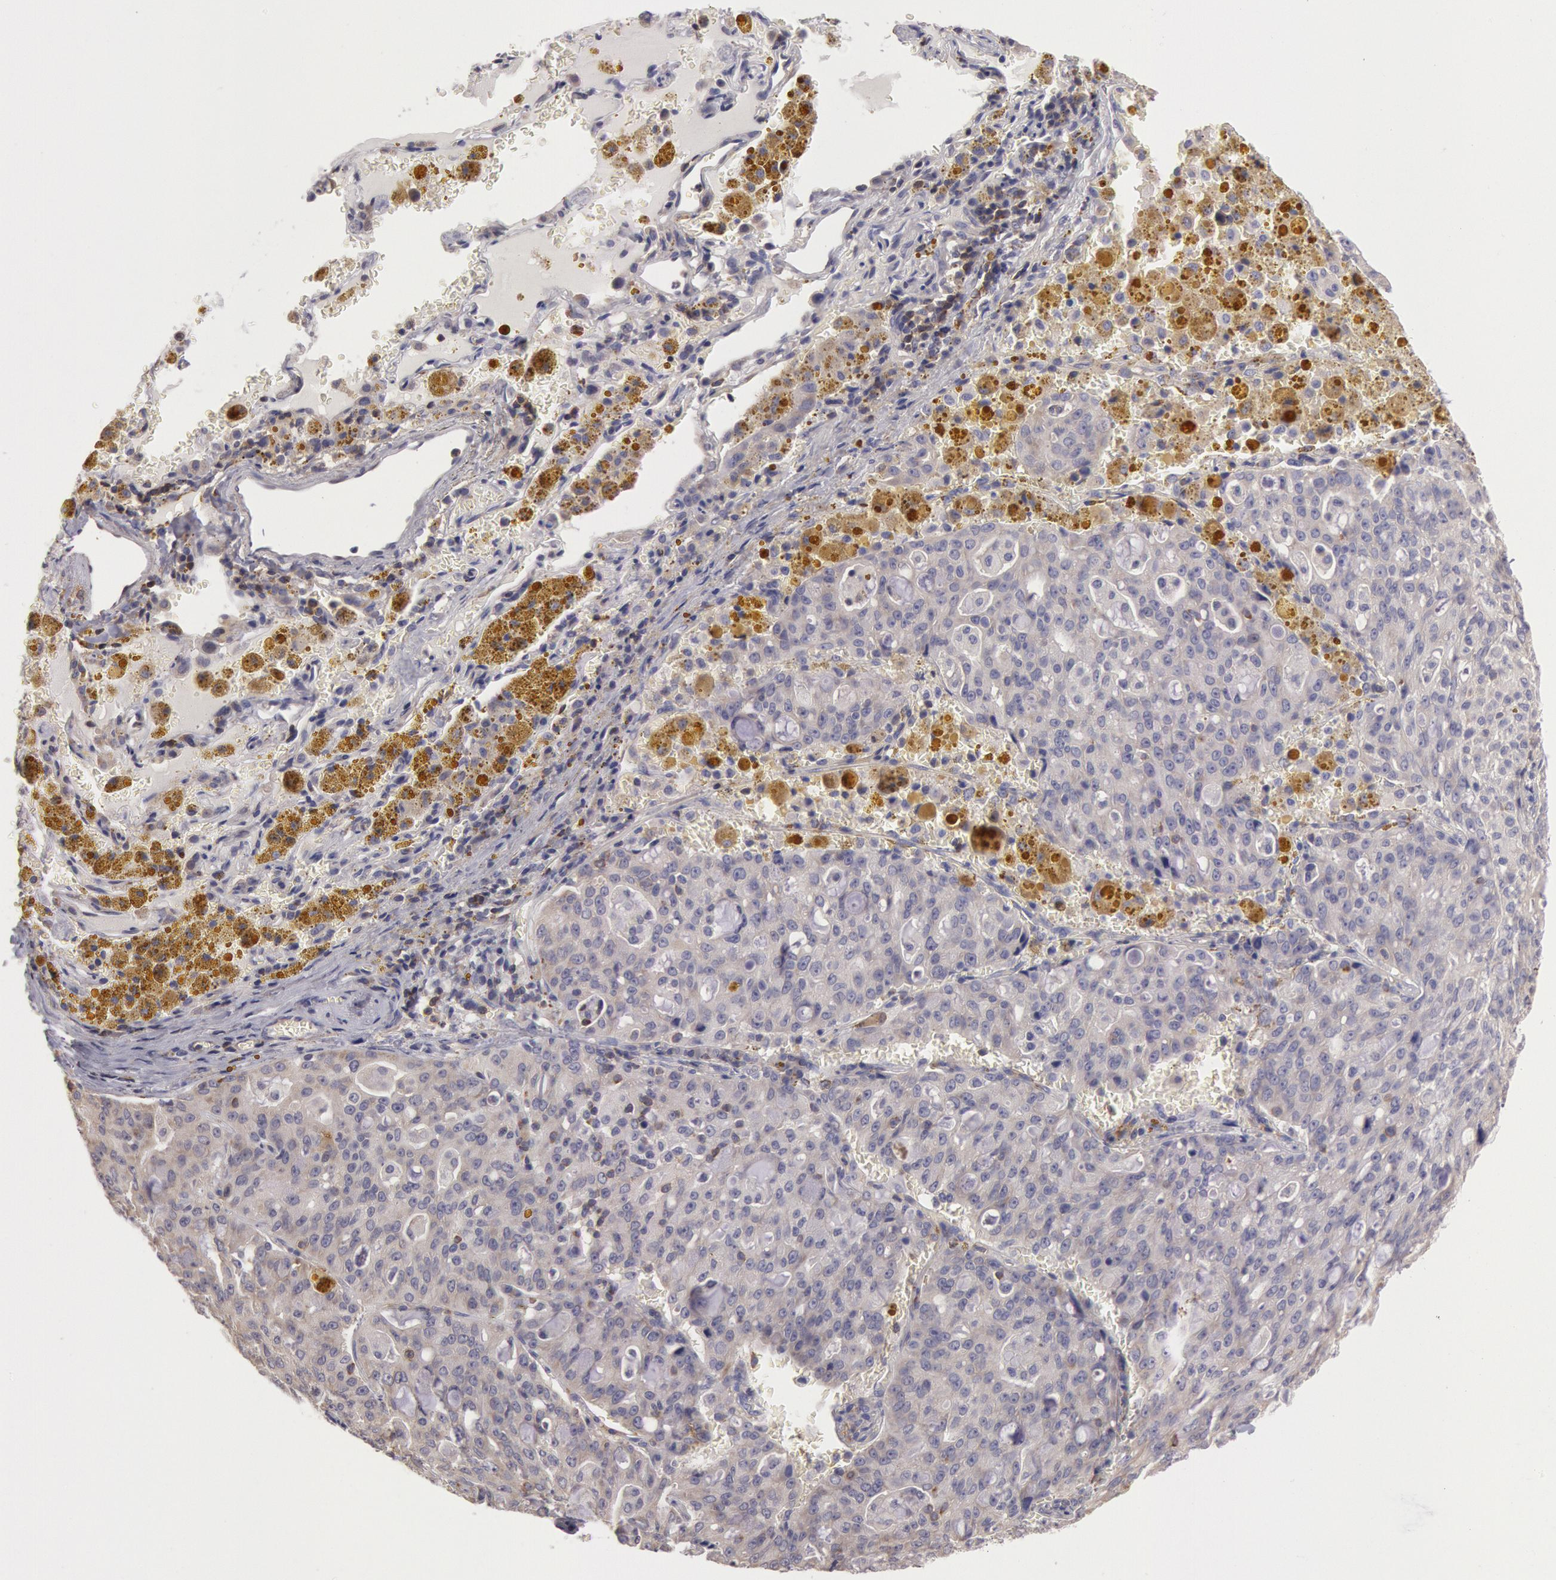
{"staining": {"intensity": "weak", "quantity": "25%-75%", "location": "cytoplasmic/membranous"}, "tissue": "lung cancer", "cell_type": "Tumor cells", "image_type": "cancer", "snomed": [{"axis": "morphology", "description": "Adenocarcinoma, NOS"}, {"axis": "topography", "description": "Lung"}], "caption": "Immunohistochemical staining of lung cancer shows low levels of weak cytoplasmic/membranous protein staining in about 25%-75% of tumor cells.", "gene": "NMT2", "patient": {"sex": "female", "age": 44}}